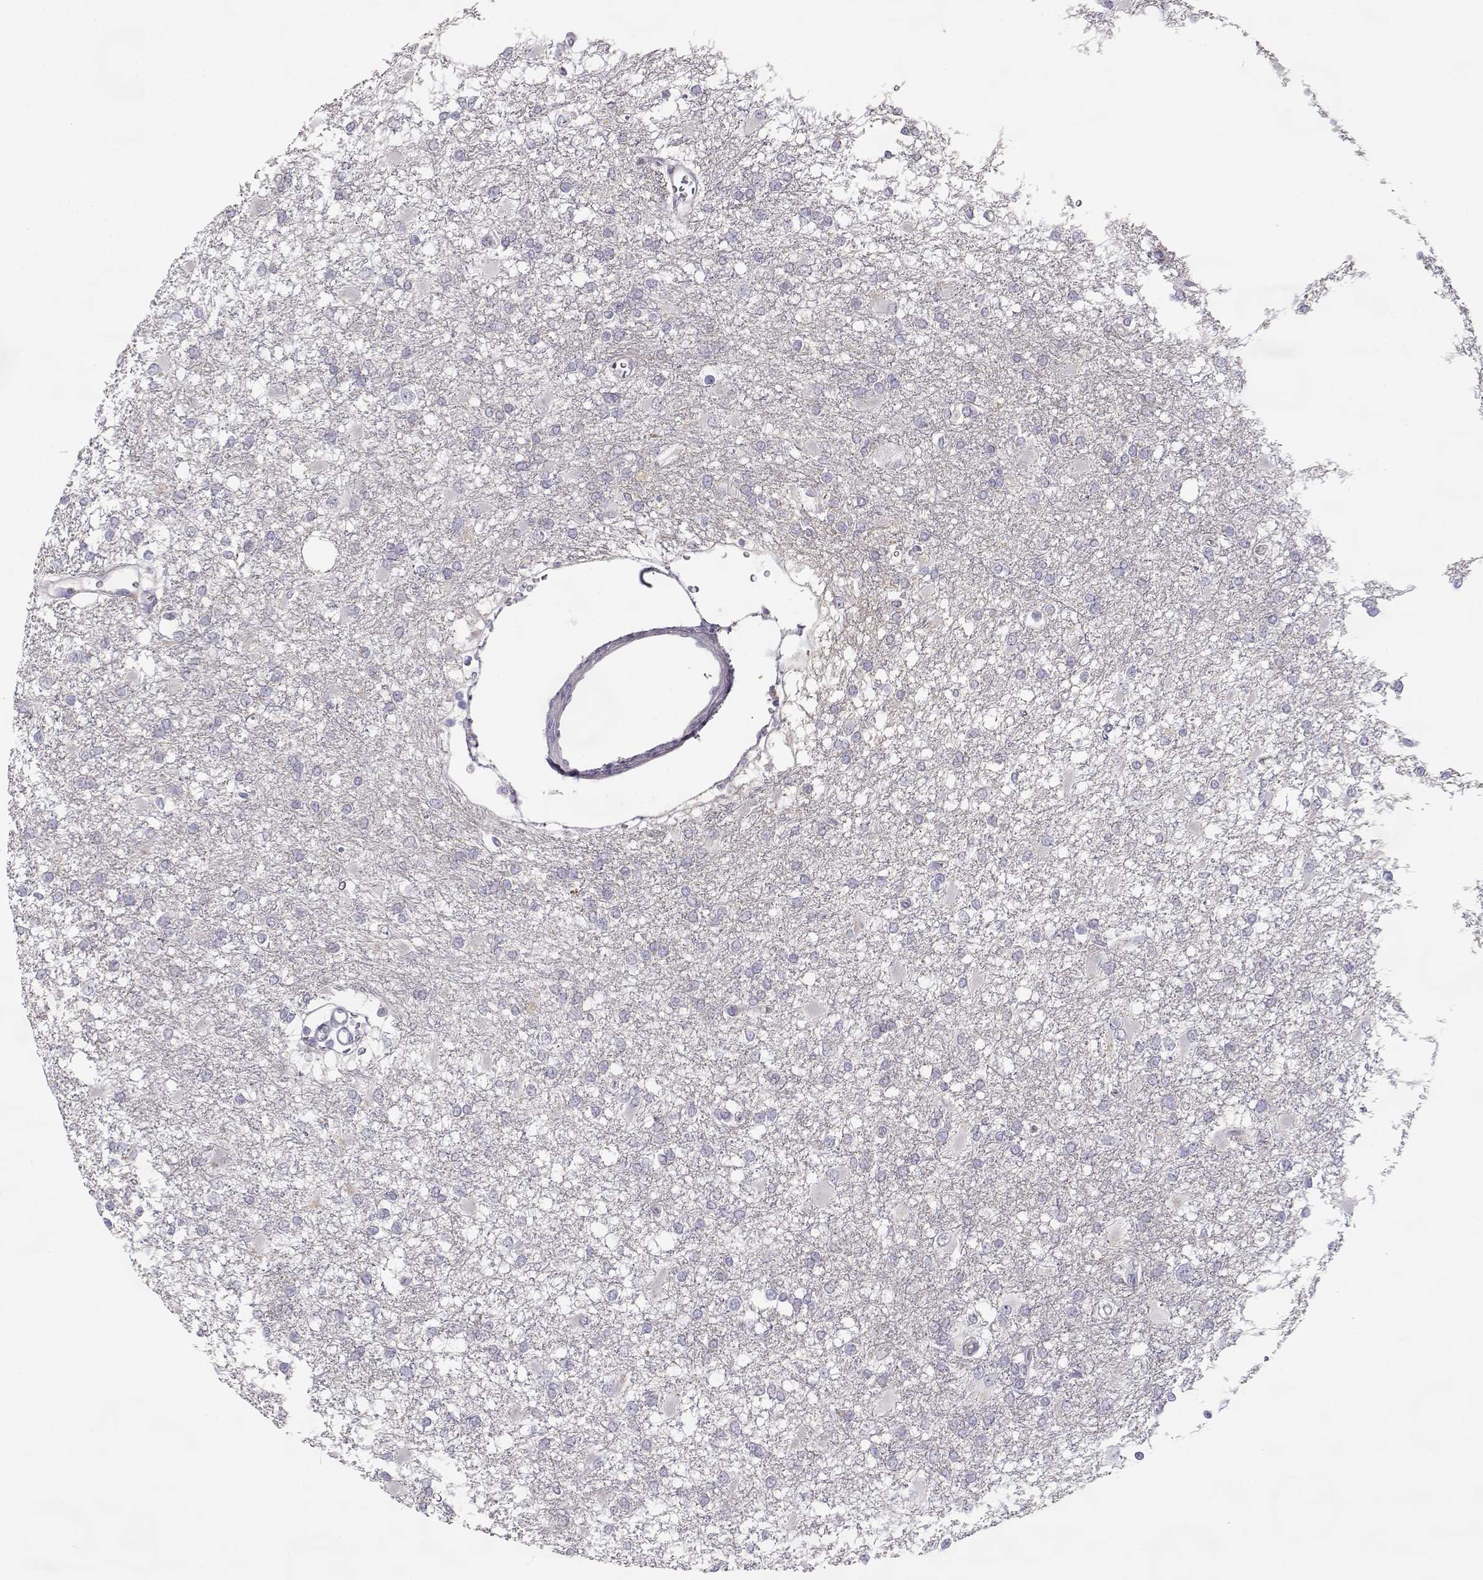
{"staining": {"intensity": "negative", "quantity": "none", "location": "none"}, "tissue": "glioma", "cell_type": "Tumor cells", "image_type": "cancer", "snomed": [{"axis": "morphology", "description": "Glioma, malignant, High grade"}, {"axis": "topography", "description": "Cerebral cortex"}], "caption": "The IHC micrograph has no significant expression in tumor cells of high-grade glioma (malignant) tissue.", "gene": "SLCO6A1", "patient": {"sex": "male", "age": 79}}